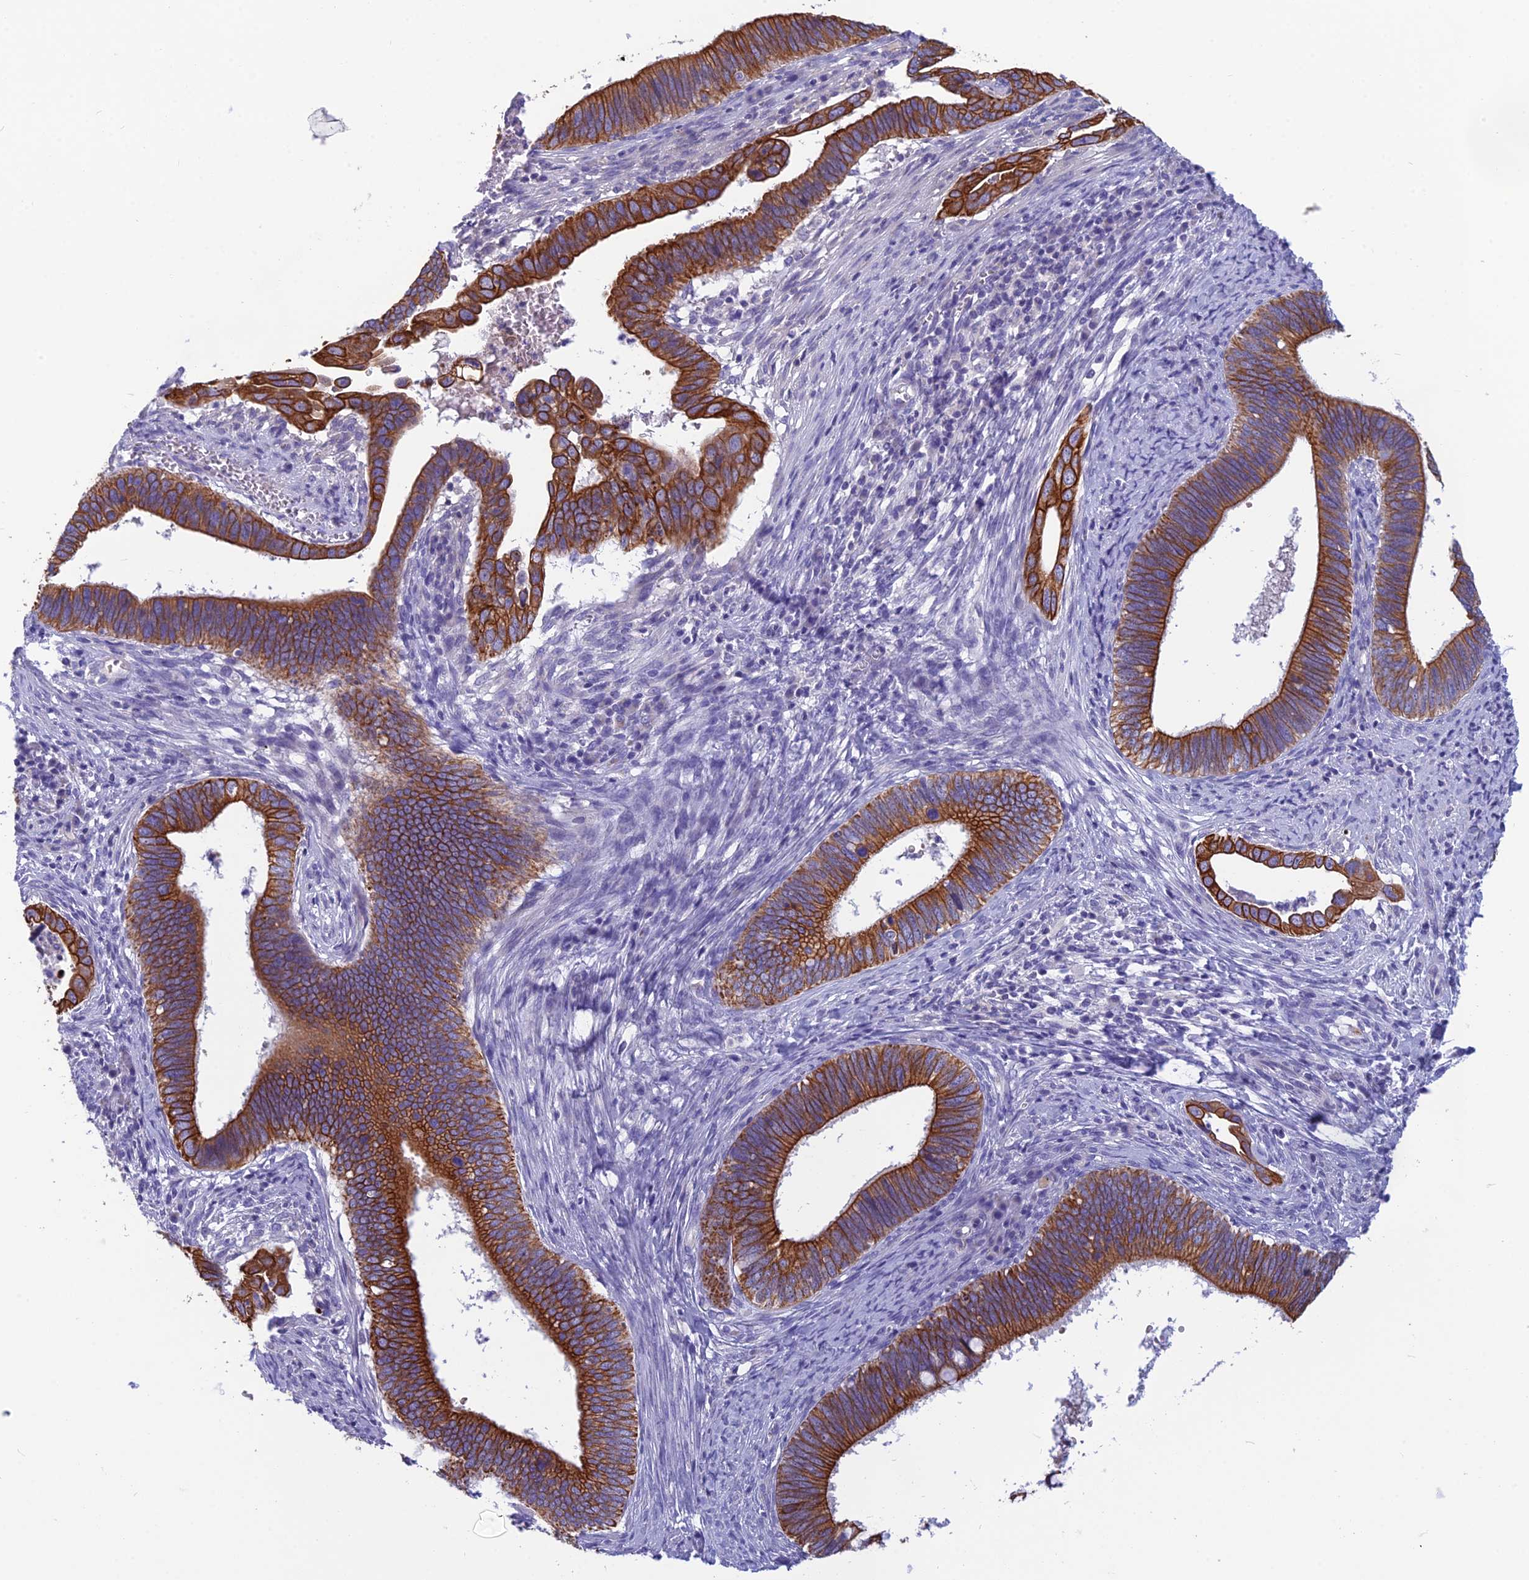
{"staining": {"intensity": "strong", "quantity": ">75%", "location": "cytoplasmic/membranous"}, "tissue": "cervical cancer", "cell_type": "Tumor cells", "image_type": "cancer", "snomed": [{"axis": "morphology", "description": "Adenocarcinoma, NOS"}, {"axis": "topography", "description": "Cervix"}], "caption": "Adenocarcinoma (cervical) was stained to show a protein in brown. There is high levels of strong cytoplasmic/membranous positivity in about >75% of tumor cells.", "gene": "RBM41", "patient": {"sex": "female", "age": 42}}